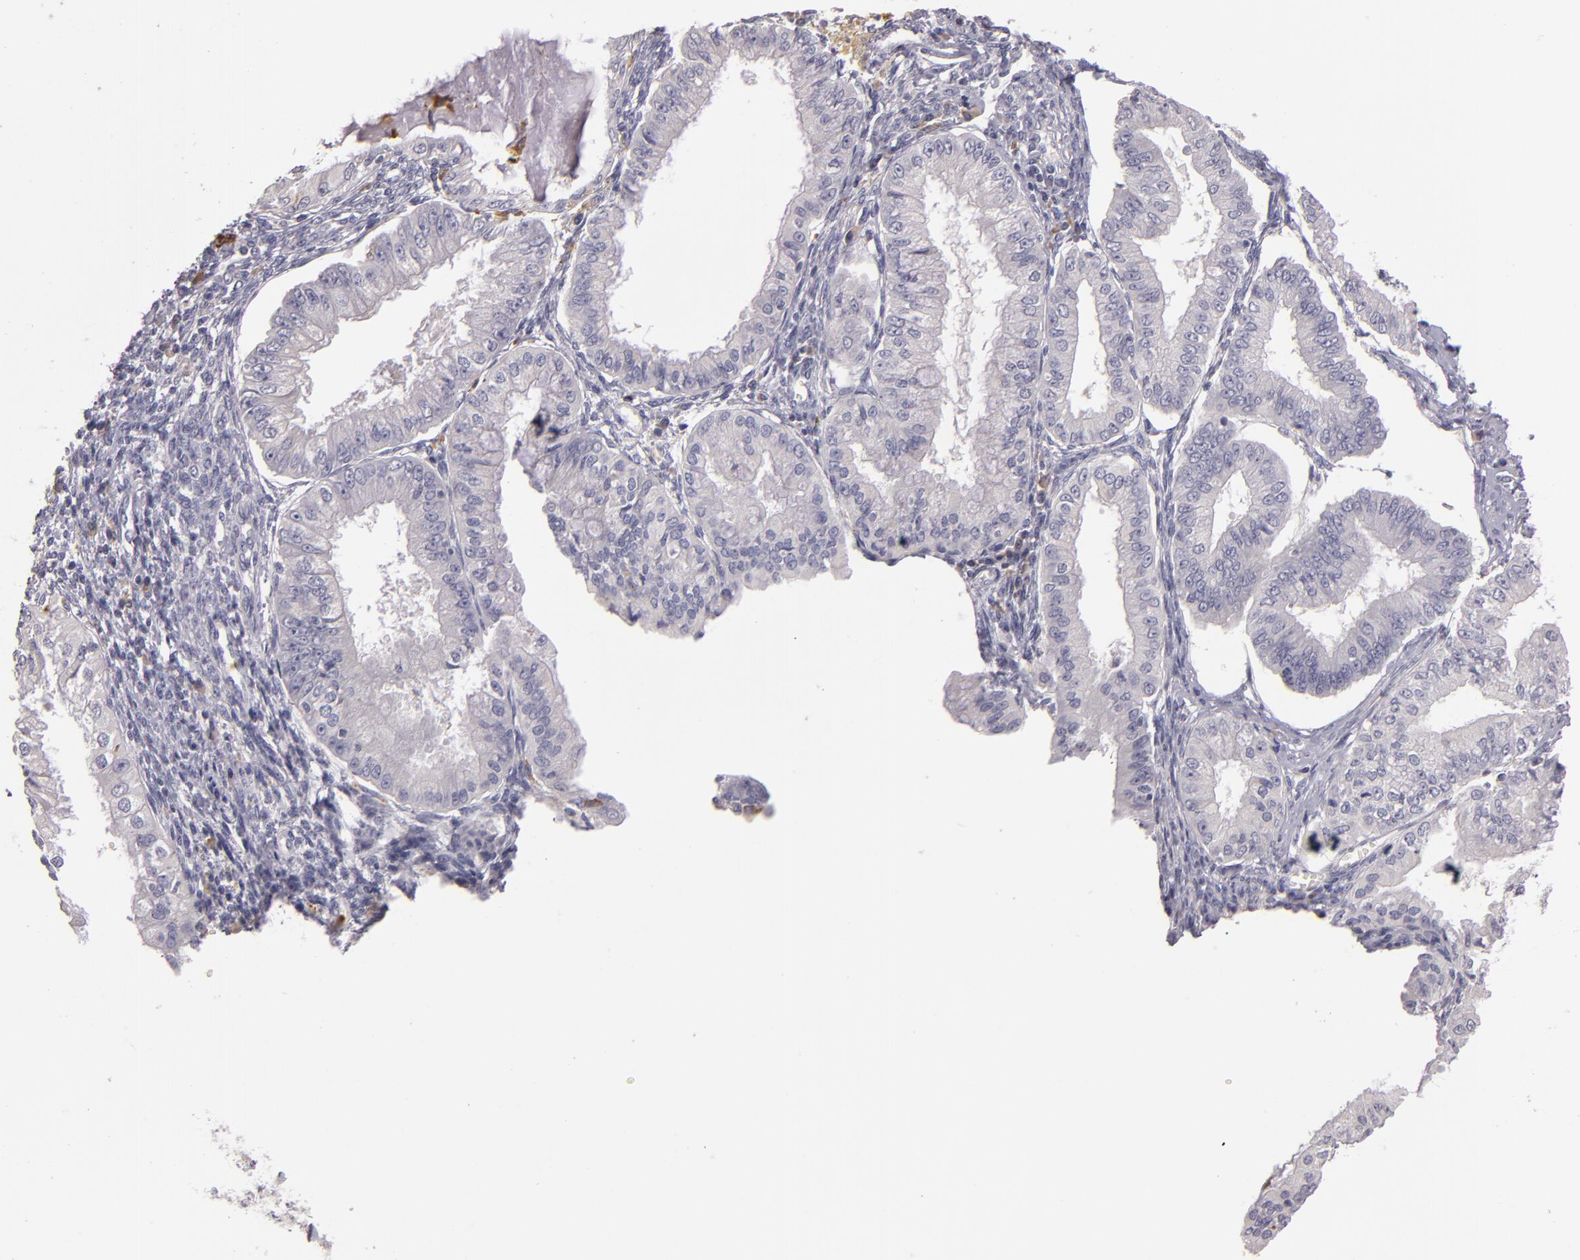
{"staining": {"intensity": "negative", "quantity": "none", "location": "none"}, "tissue": "endometrial cancer", "cell_type": "Tumor cells", "image_type": "cancer", "snomed": [{"axis": "morphology", "description": "Adenocarcinoma, NOS"}, {"axis": "topography", "description": "Endometrium"}], "caption": "IHC of human endometrial cancer (adenocarcinoma) displays no positivity in tumor cells. The staining is performed using DAB brown chromogen with nuclei counter-stained in using hematoxylin.", "gene": "TLR8", "patient": {"sex": "female", "age": 76}}